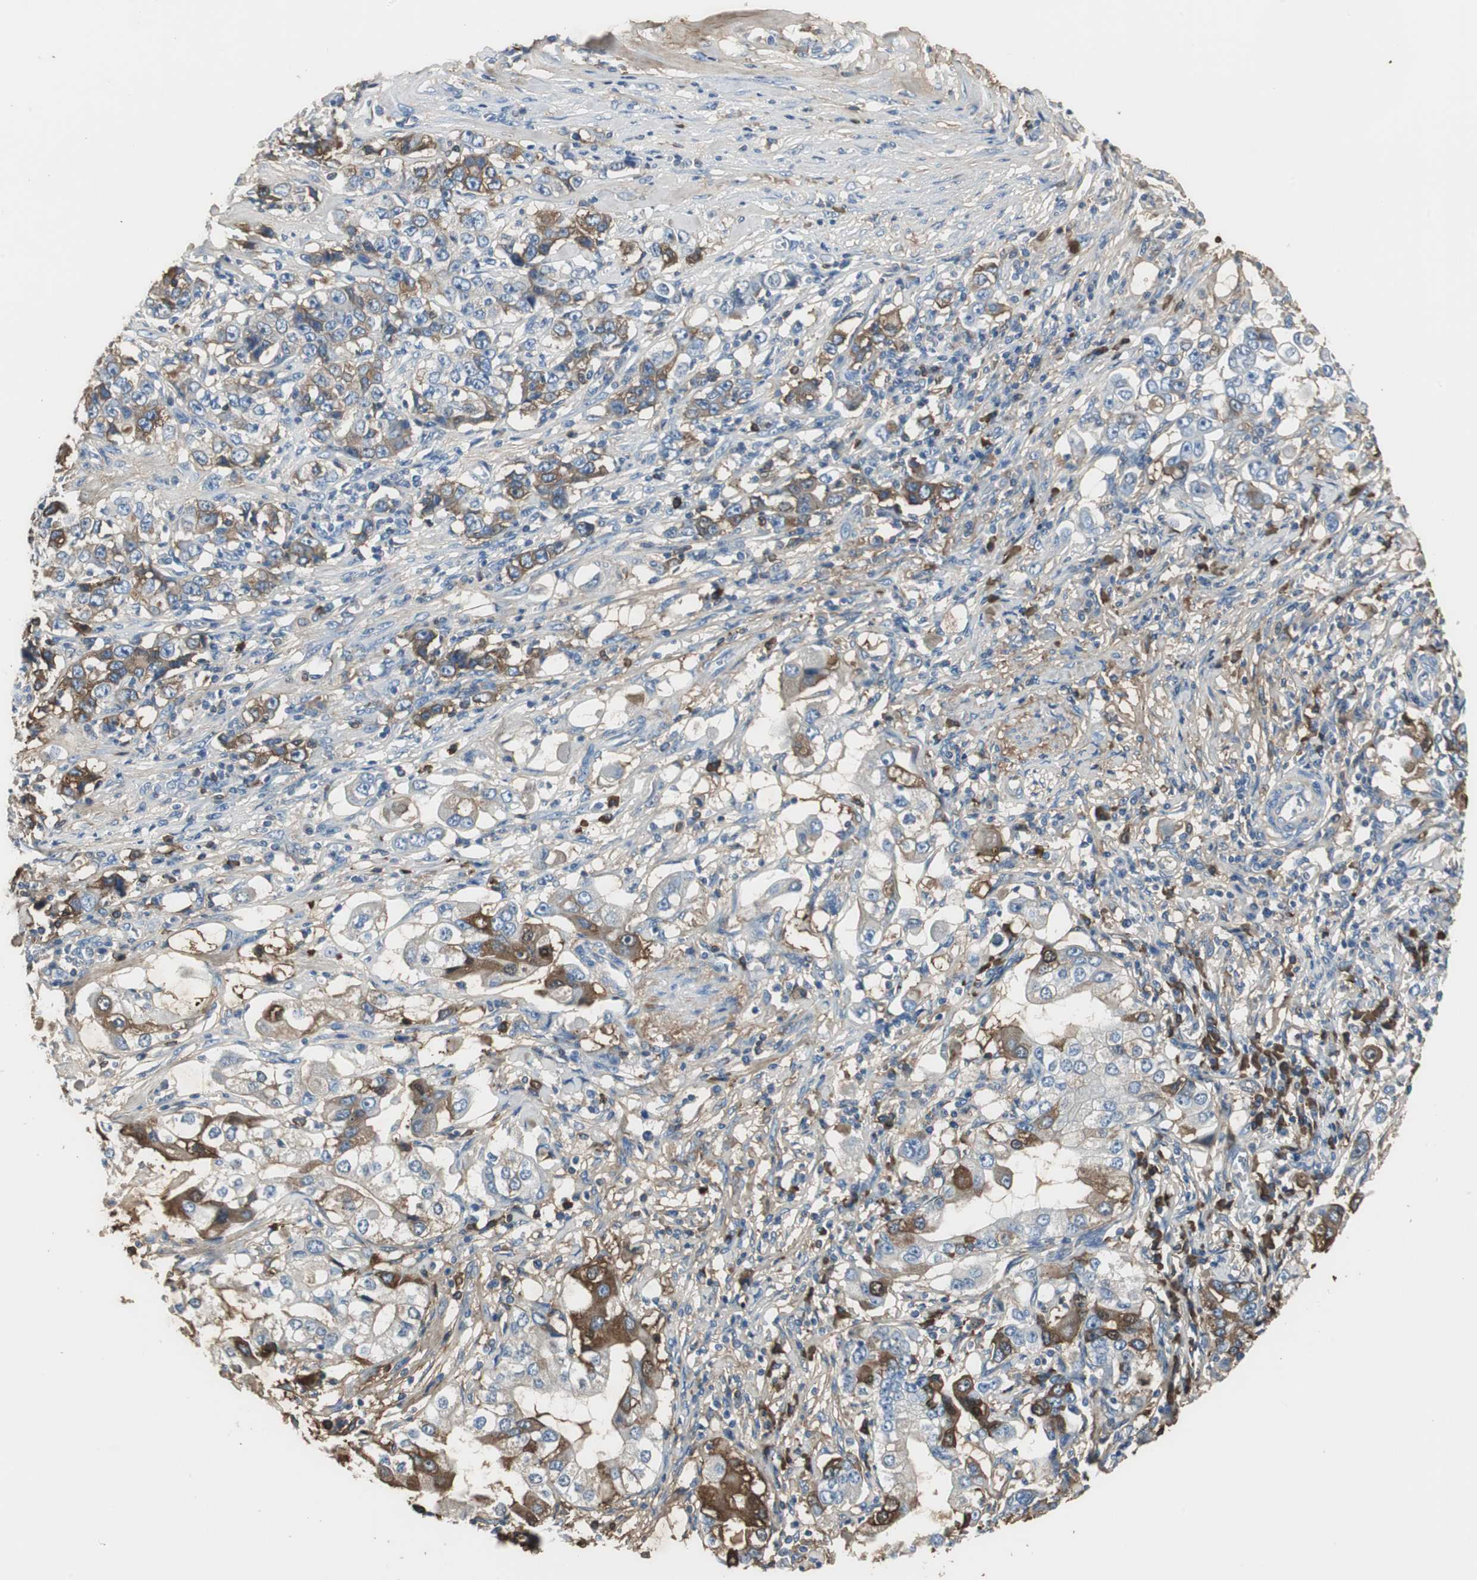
{"staining": {"intensity": "moderate", "quantity": "<25%", "location": "cytoplasmic/membranous"}, "tissue": "stomach cancer", "cell_type": "Tumor cells", "image_type": "cancer", "snomed": [{"axis": "morphology", "description": "Adenocarcinoma, NOS"}, {"axis": "topography", "description": "Stomach, lower"}], "caption": "Adenocarcinoma (stomach) stained with a protein marker shows moderate staining in tumor cells.", "gene": "IGHA1", "patient": {"sex": "female", "age": 72}}